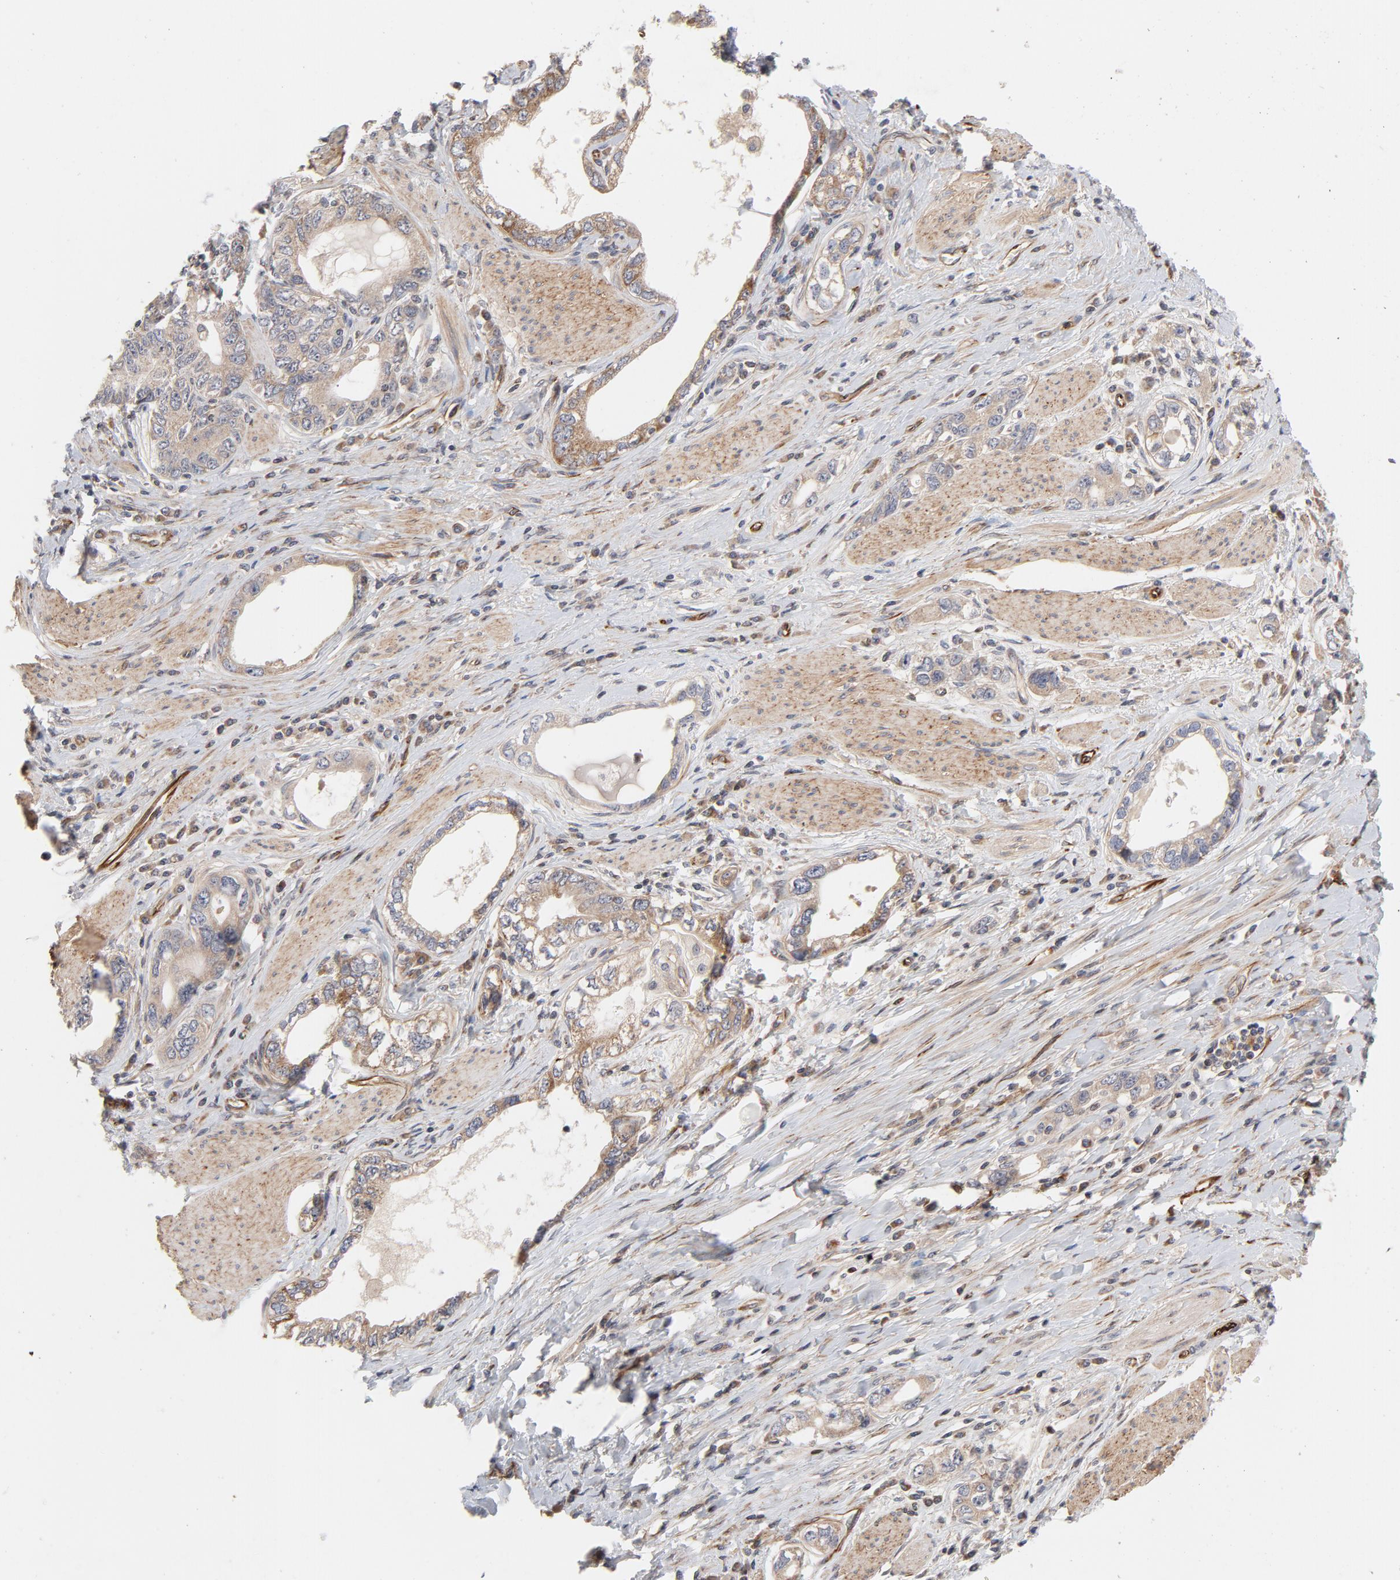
{"staining": {"intensity": "weak", "quantity": ">75%", "location": "cytoplasmic/membranous"}, "tissue": "stomach cancer", "cell_type": "Tumor cells", "image_type": "cancer", "snomed": [{"axis": "morphology", "description": "Adenocarcinoma, NOS"}, {"axis": "topography", "description": "Stomach, lower"}], "caption": "Tumor cells display low levels of weak cytoplasmic/membranous positivity in approximately >75% of cells in stomach cancer.", "gene": "DNAAF2", "patient": {"sex": "female", "age": 93}}